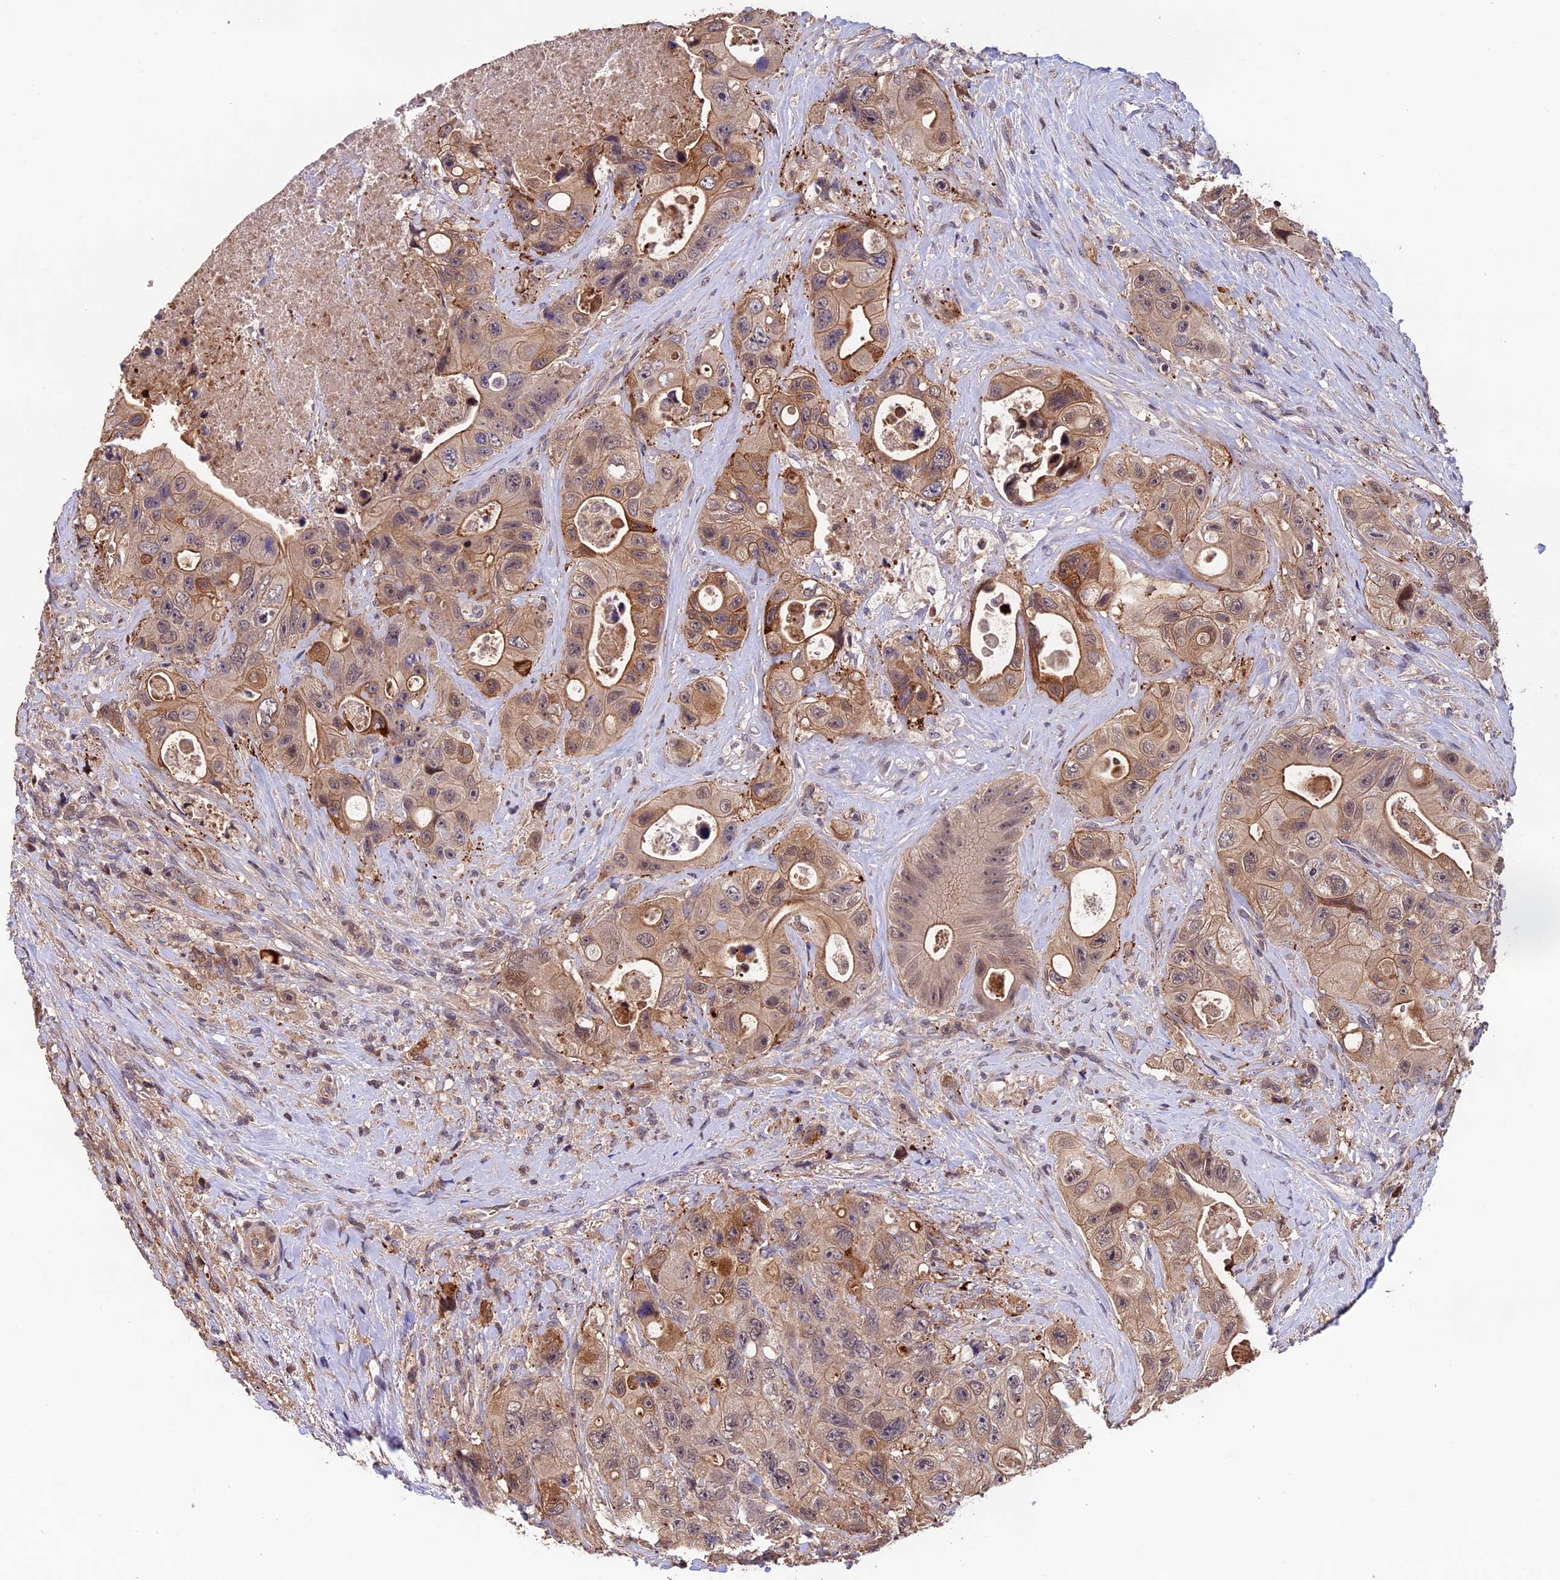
{"staining": {"intensity": "moderate", "quantity": ">75%", "location": "cytoplasmic/membranous"}, "tissue": "colorectal cancer", "cell_type": "Tumor cells", "image_type": "cancer", "snomed": [{"axis": "morphology", "description": "Adenocarcinoma, NOS"}, {"axis": "topography", "description": "Colon"}], "caption": "Immunohistochemistry (IHC) image of human adenocarcinoma (colorectal) stained for a protein (brown), which demonstrates medium levels of moderate cytoplasmic/membranous expression in about >75% of tumor cells.", "gene": "PKD2L2", "patient": {"sex": "female", "age": 46}}